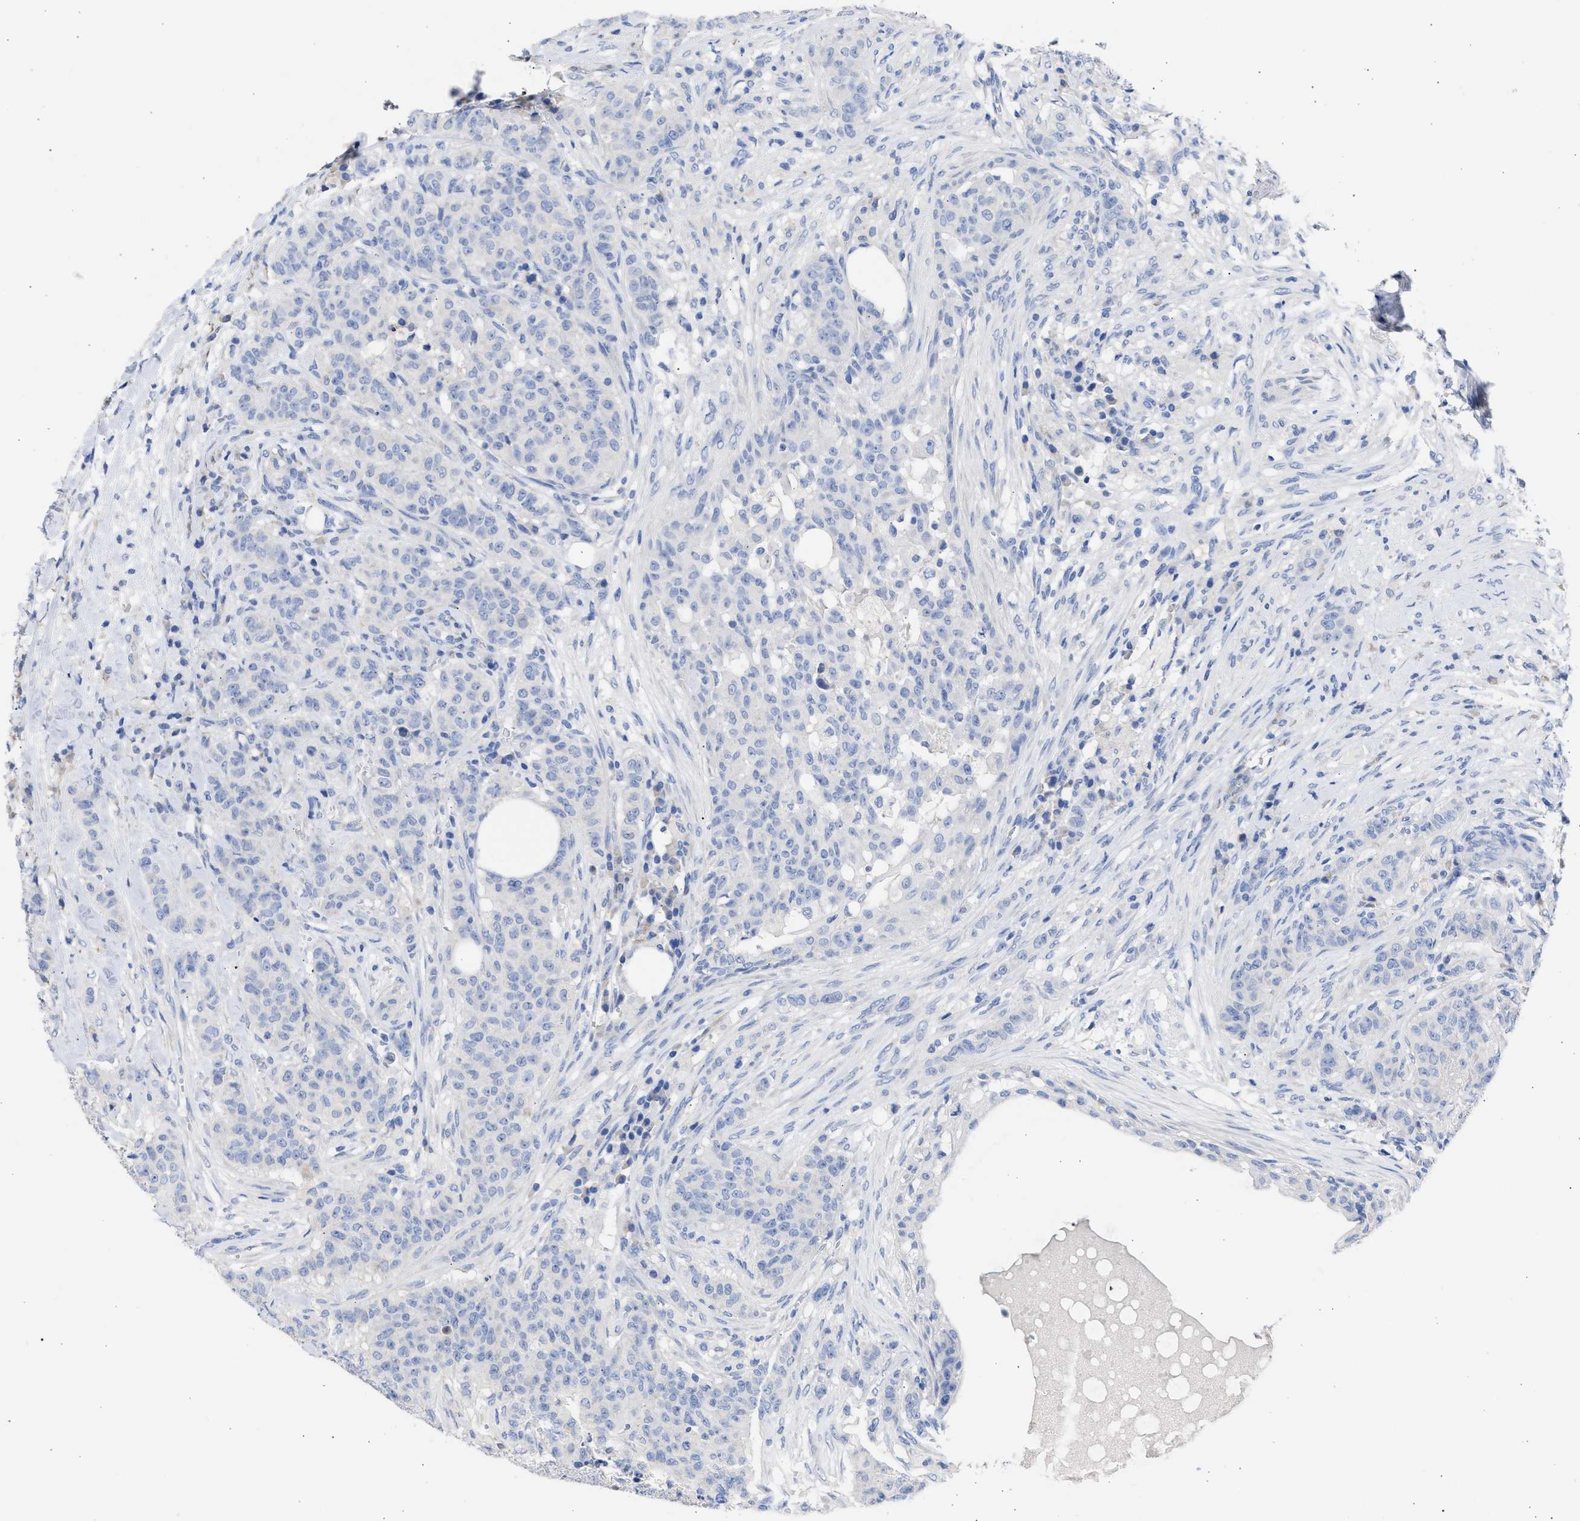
{"staining": {"intensity": "negative", "quantity": "none", "location": "none"}, "tissue": "breast cancer", "cell_type": "Tumor cells", "image_type": "cancer", "snomed": [{"axis": "morphology", "description": "Normal tissue, NOS"}, {"axis": "morphology", "description": "Duct carcinoma"}, {"axis": "topography", "description": "Breast"}], "caption": "A high-resolution micrograph shows immunohistochemistry (IHC) staining of breast cancer, which reveals no significant staining in tumor cells. The staining was performed using DAB (3,3'-diaminobenzidine) to visualize the protein expression in brown, while the nuclei were stained in blue with hematoxylin (Magnification: 20x).", "gene": "RSPH1", "patient": {"sex": "female", "age": 40}}